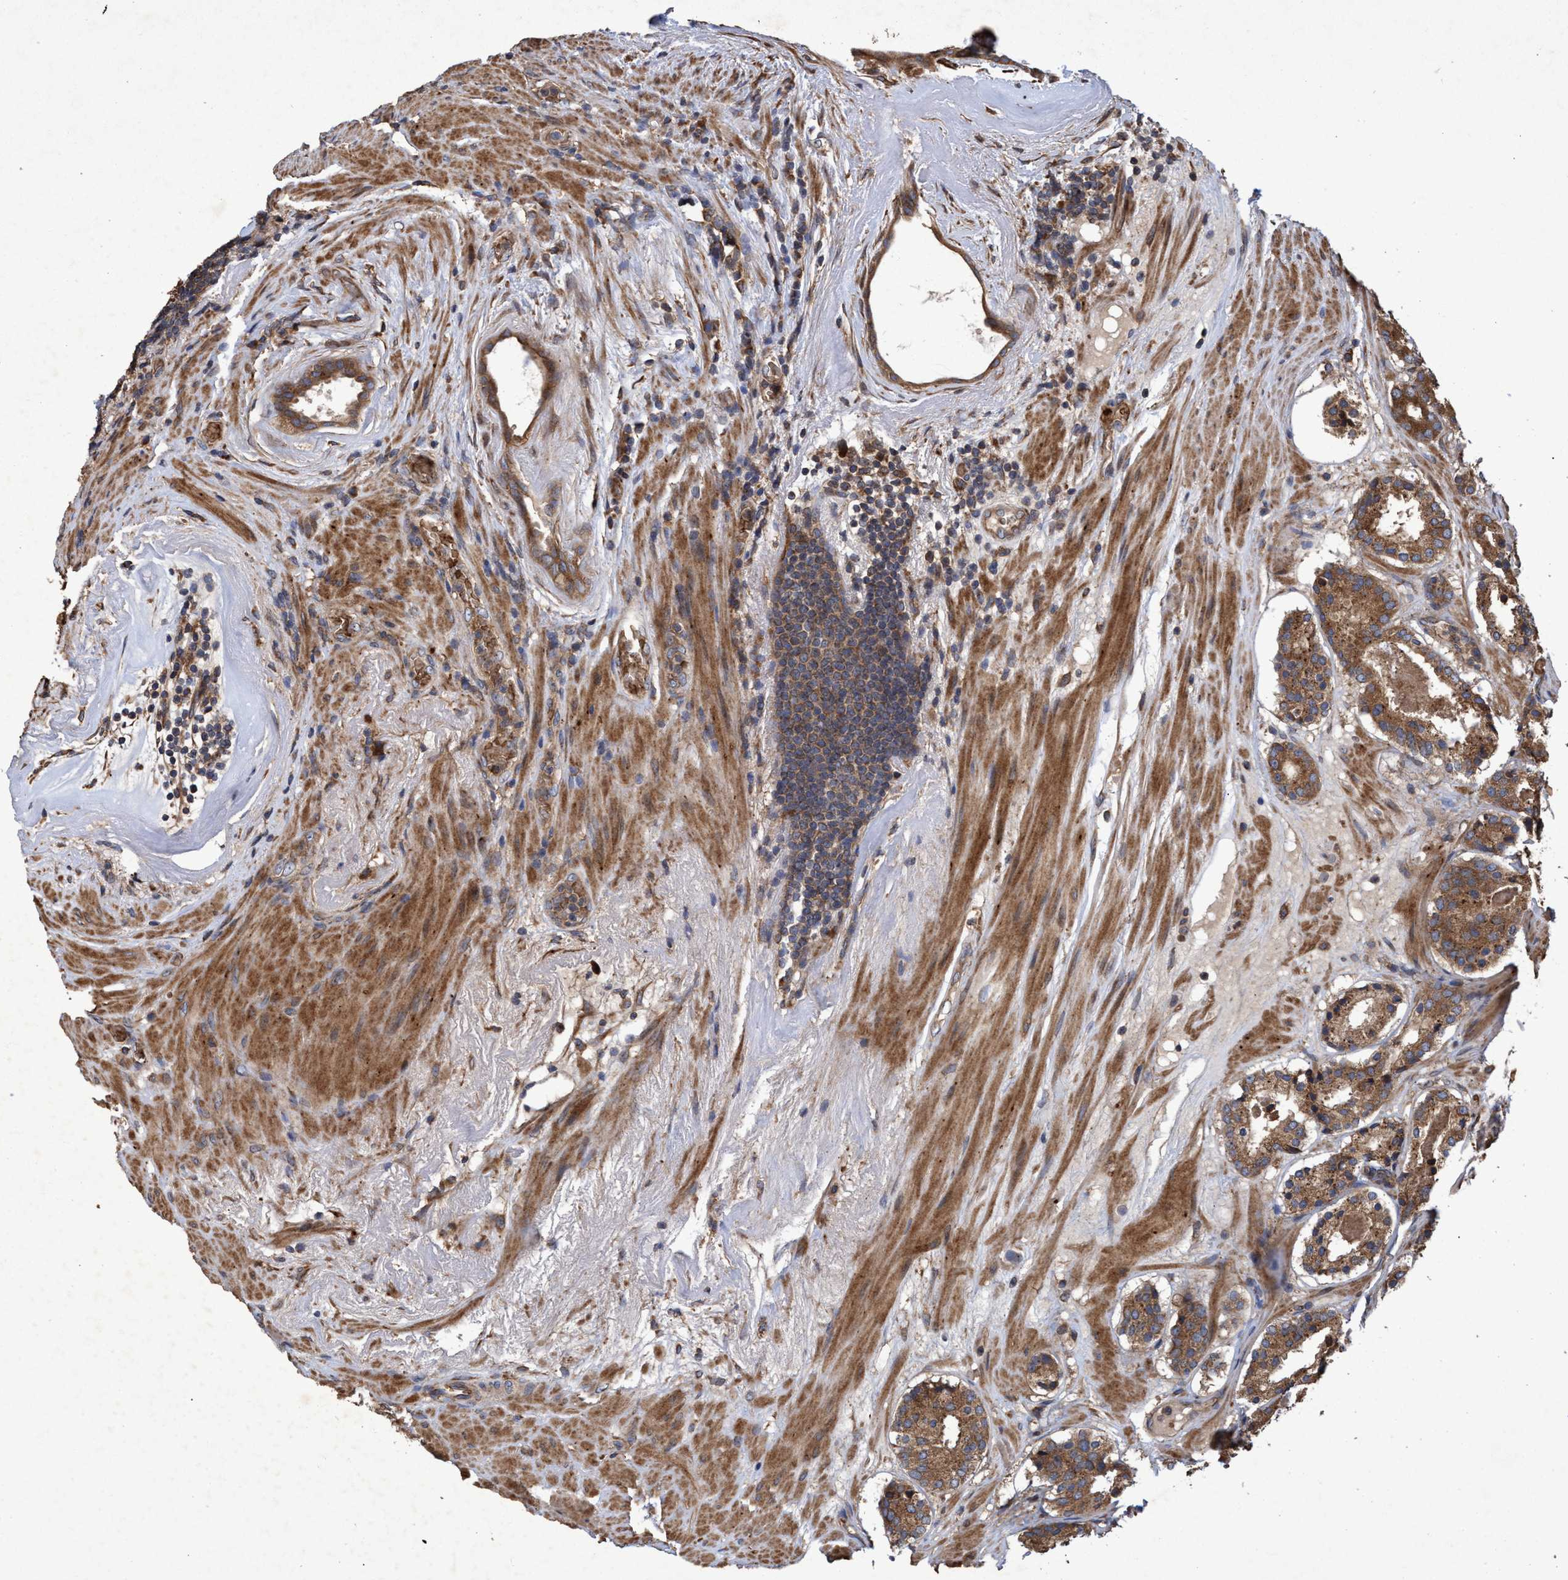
{"staining": {"intensity": "moderate", "quantity": ">75%", "location": "cytoplasmic/membranous"}, "tissue": "prostate cancer", "cell_type": "Tumor cells", "image_type": "cancer", "snomed": [{"axis": "morphology", "description": "Adenocarcinoma, Low grade"}, {"axis": "topography", "description": "Prostate"}], "caption": "There is medium levels of moderate cytoplasmic/membranous staining in tumor cells of prostate cancer, as demonstrated by immunohistochemical staining (brown color).", "gene": "CHMP6", "patient": {"sex": "male", "age": 69}}